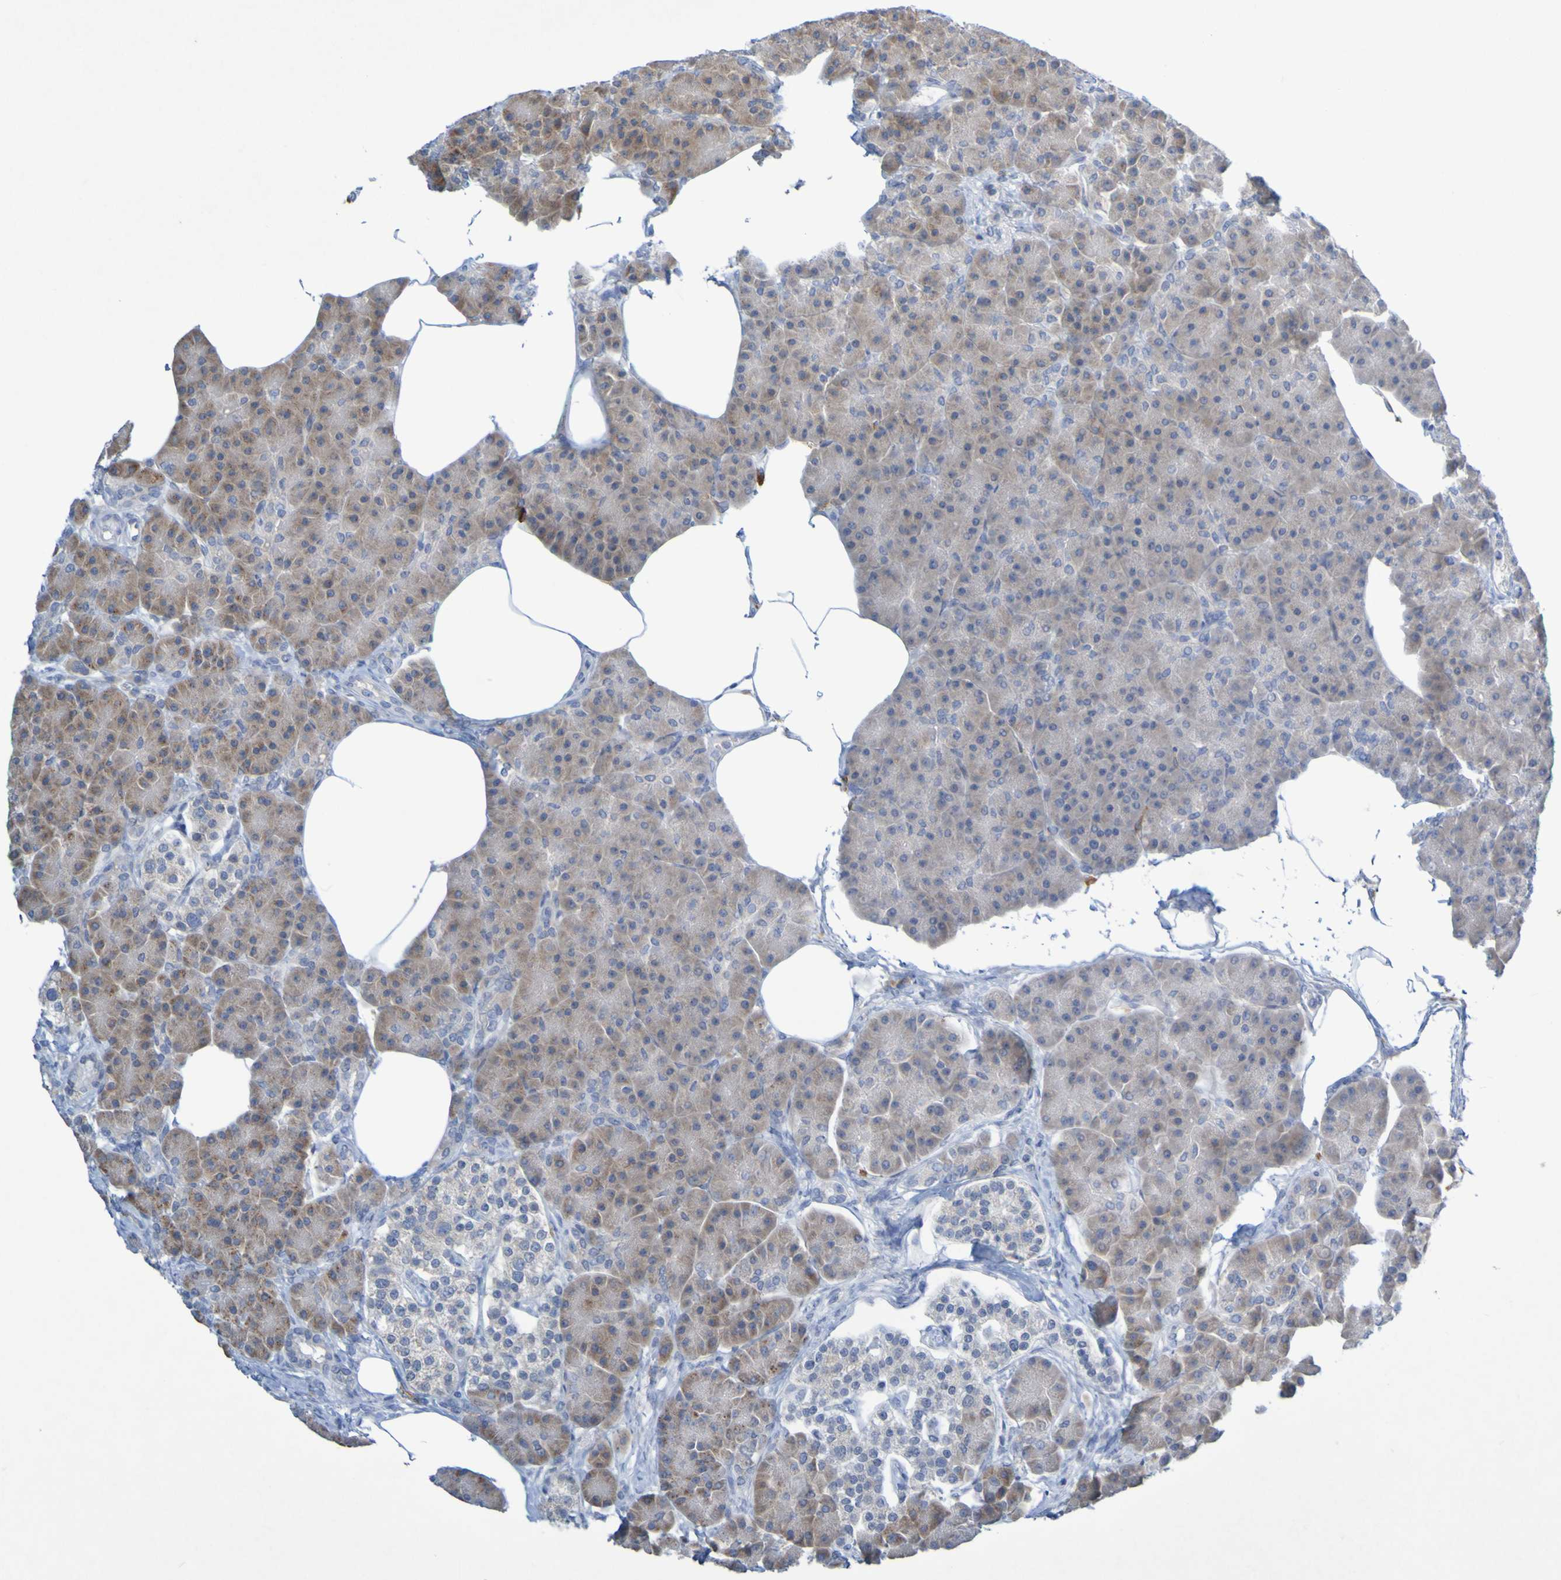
{"staining": {"intensity": "moderate", "quantity": "25%-75%", "location": "cytoplasmic/membranous"}, "tissue": "pancreas", "cell_type": "Exocrine glandular cells", "image_type": "normal", "snomed": [{"axis": "morphology", "description": "Normal tissue, NOS"}, {"axis": "topography", "description": "Pancreas"}], "caption": "Immunohistochemistry micrograph of unremarkable pancreas: pancreas stained using immunohistochemistry displays medium levels of moderate protein expression localized specifically in the cytoplasmic/membranous of exocrine glandular cells, appearing as a cytoplasmic/membranous brown color.", "gene": "LILRB5", "patient": {"sex": "female", "age": 70}}